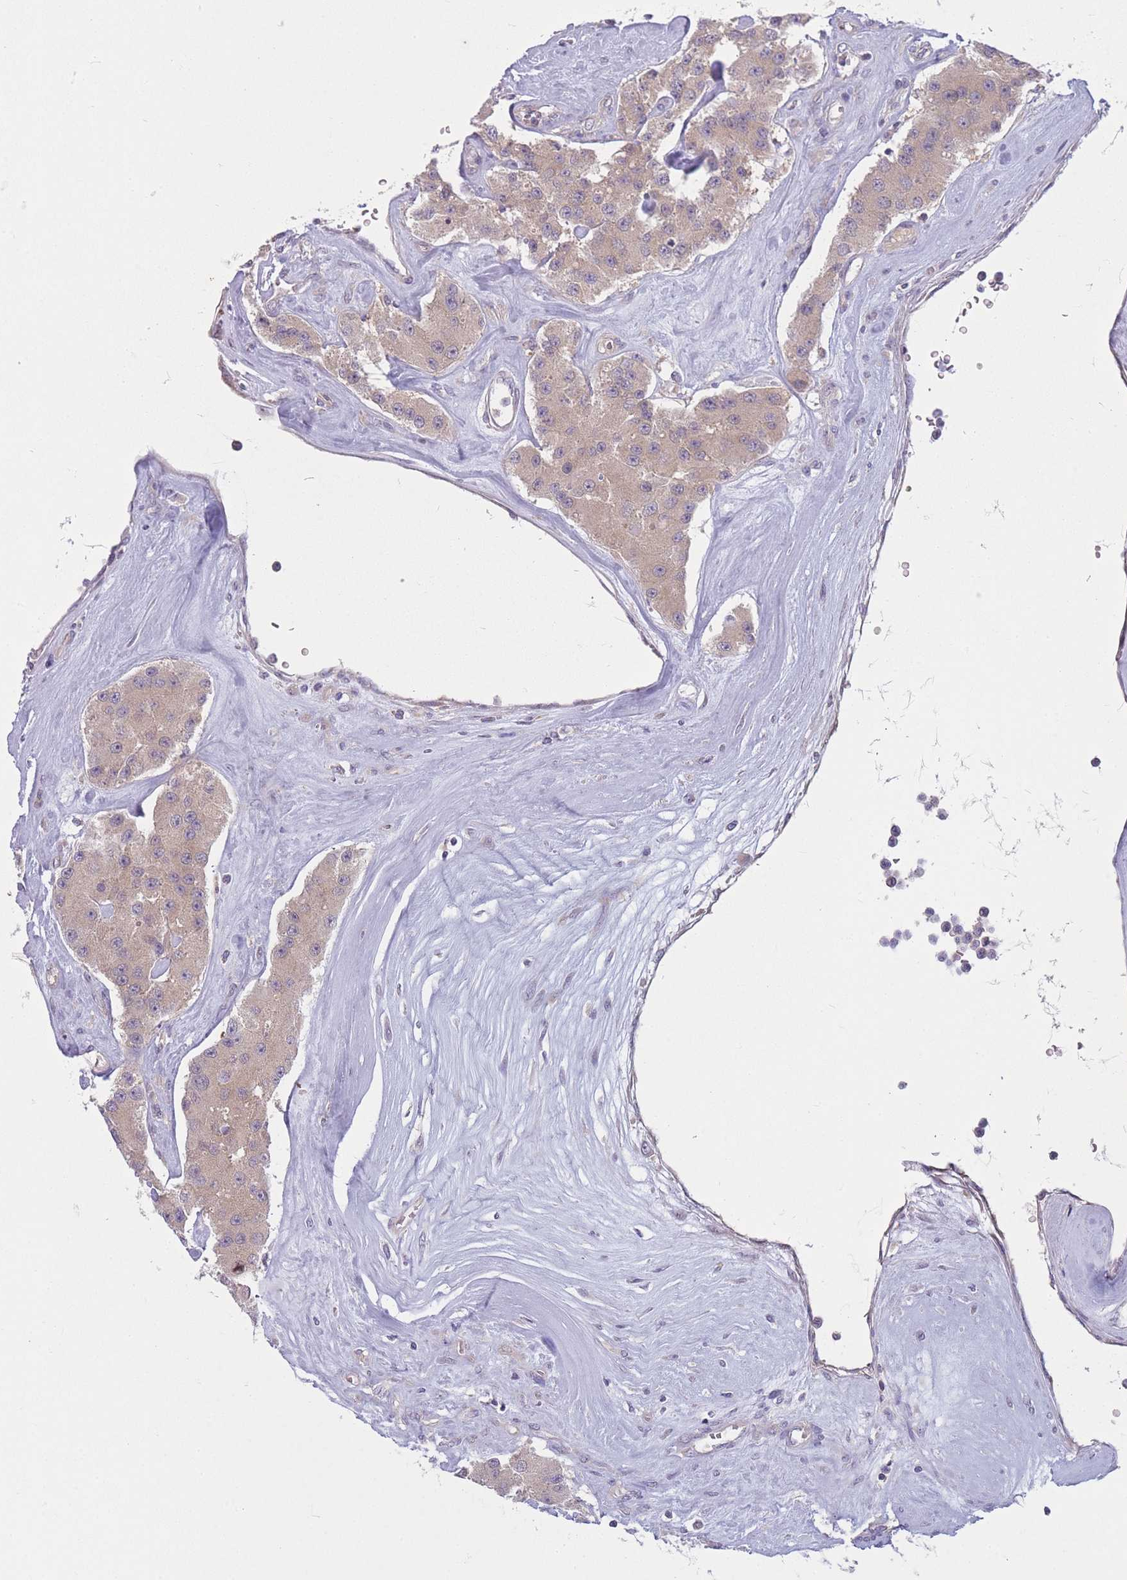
{"staining": {"intensity": "weak", "quantity": ">75%", "location": "cytoplasmic/membranous"}, "tissue": "carcinoid", "cell_type": "Tumor cells", "image_type": "cancer", "snomed": [{"axis": "morphology", "description": "Carcinoid, malignant, NOS"}, {"axis": "topography", "description": "Pancreas"}], "caption": "The photomicrograph shows a brown stain indicating the presence of a protein in the cytoplasmic/membranous of tumor cells in carcinoid. (brown staining indicates protein expression, while blue staining denotes nuclei).", "gene": "PFDN6", "patient": {"sex": "male", "age": 41}}